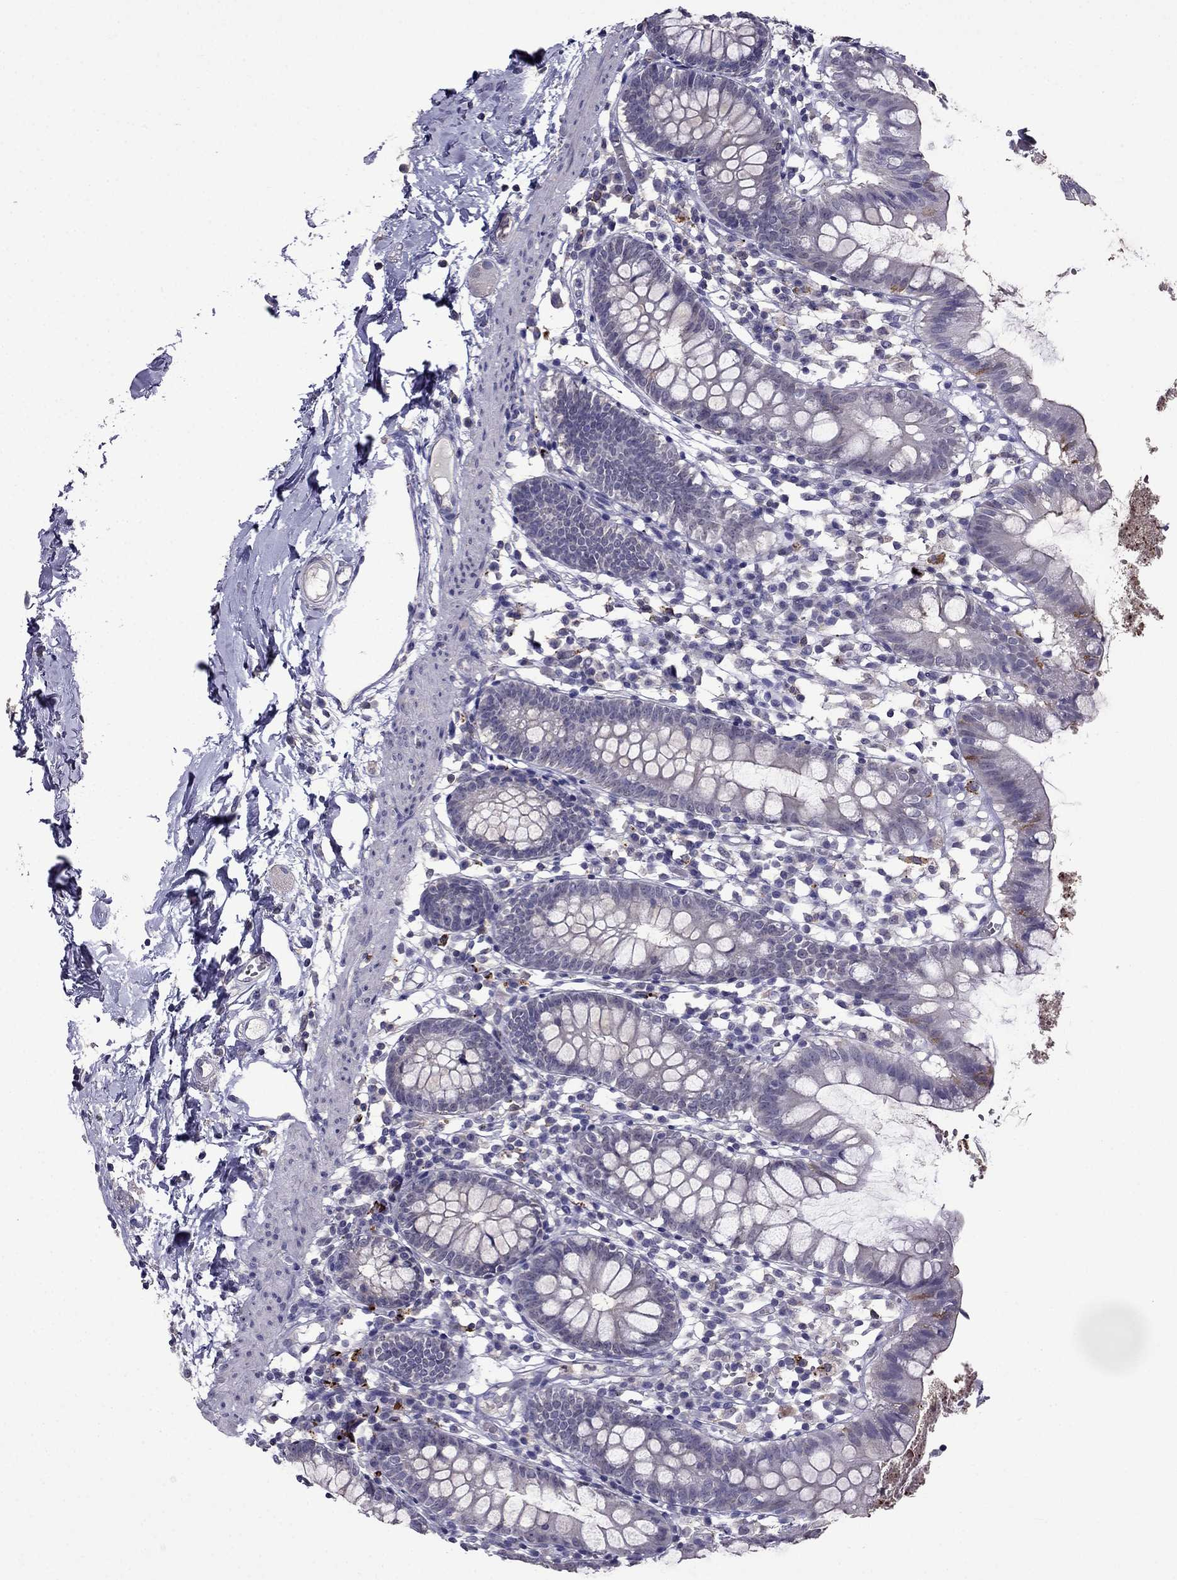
{"staining": {"intensity": "negative", "quantity": "none", "location": "none"}, "tissue": "small intestine", "cell_type": "Glandular cells", "image_type": "normal", "snomed": [{"axis": "morphology", "description": "Normal tissue, NOS"}, {"axis": "topography", "description": "Small intestine"}], "caption": "Immunohistochemical staining of unremarkable small intestine shows no significant expression in glandular cells.", "gene": "AQP9", "patient": {"sex": "female", "age": 90}}